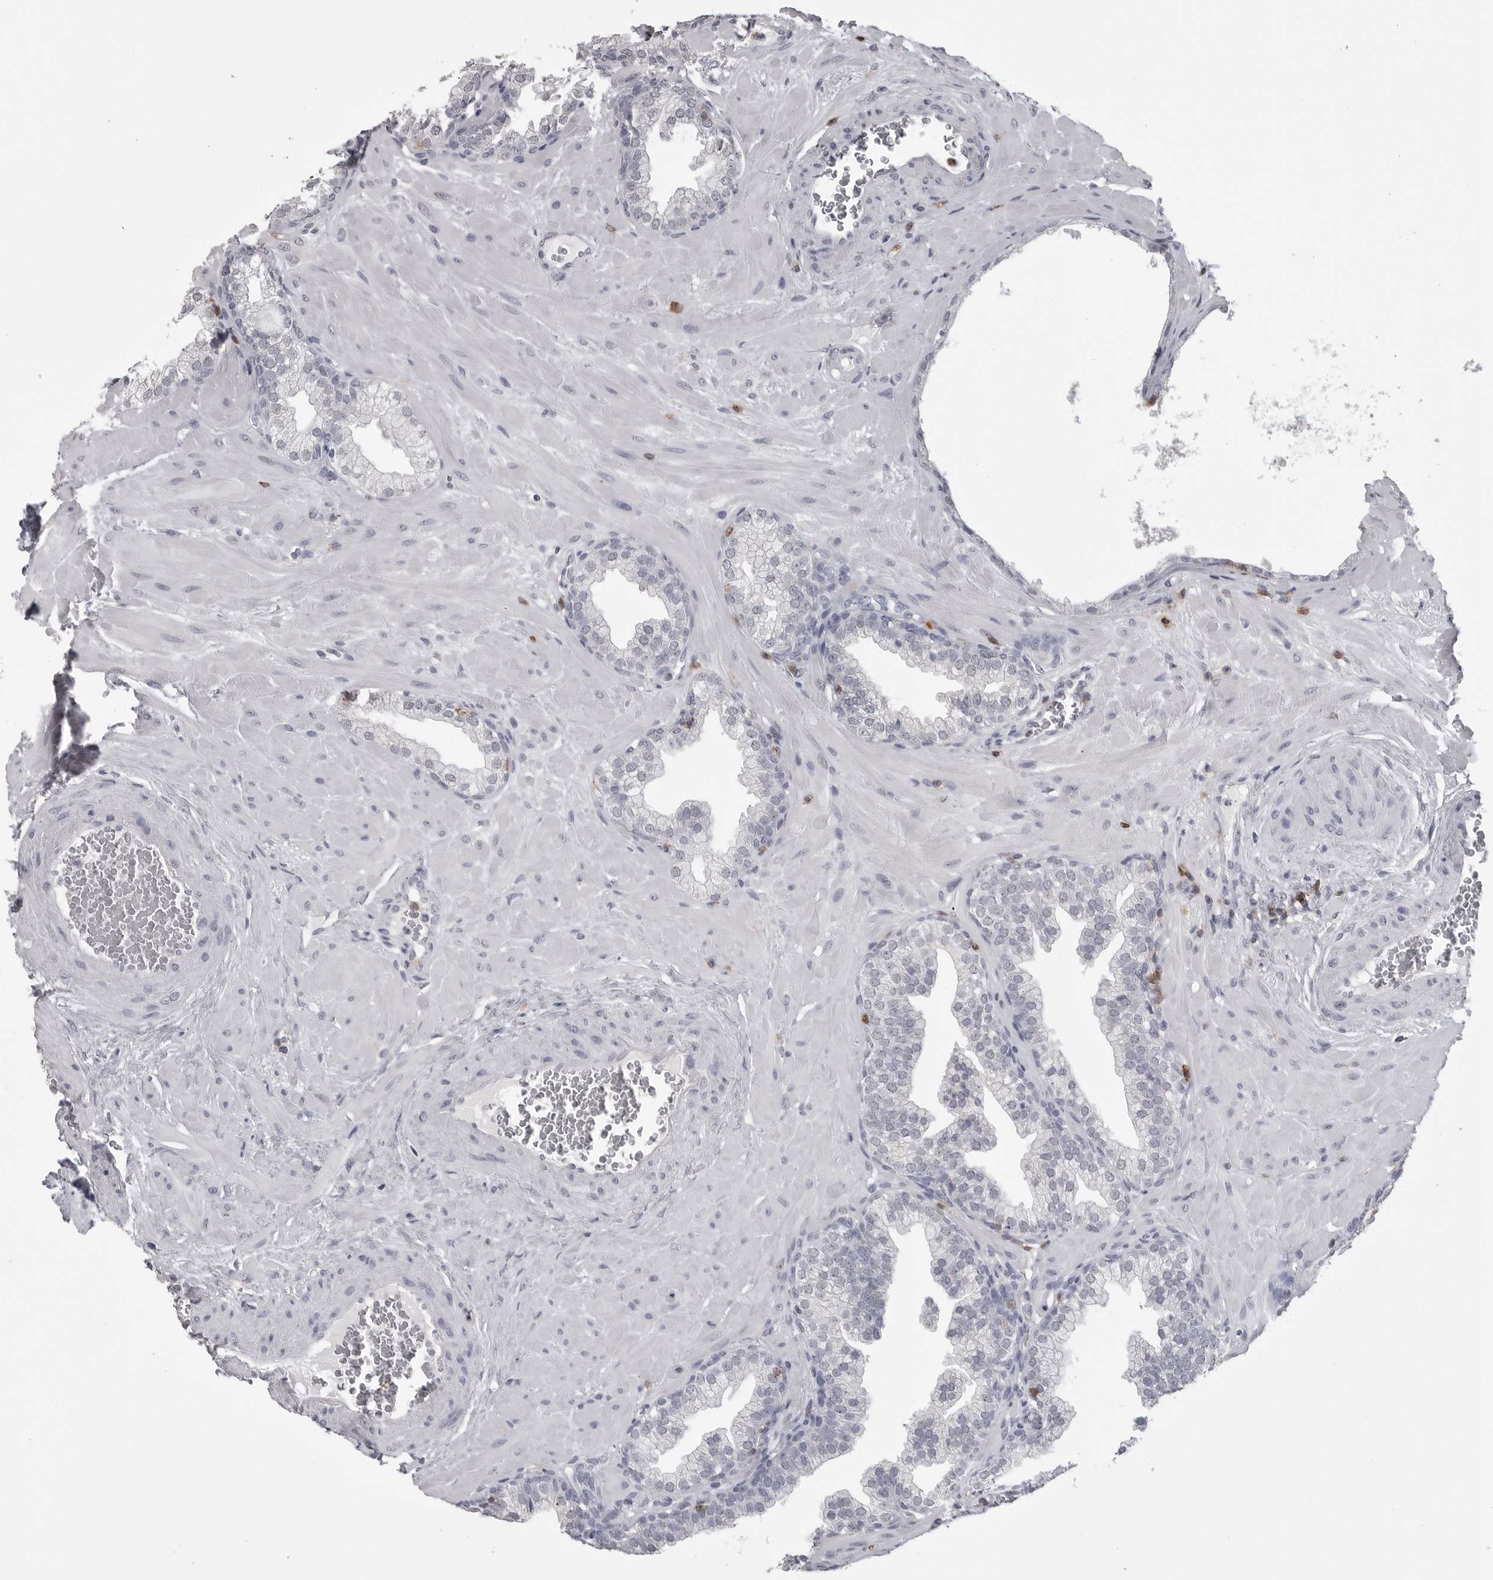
{"staining": {"intensity": "negative", "quantity": "none", "location": "none"}, "tissue": "prostate", "cell_type": "Glandular cells", "image_type": "normal", "snomed": [{"axis": "morphology", "description": "Normal tissue, NOS"}, {"axis": "morphology", "description": "Urothelial carcinoma, Low grade"}, {"axis": "topography", "description": "Urinary bladder"}, {"axis": "topography", "description": "Prostate"}], "caption": "Immunohistochemistry (IHC) histopathology image of unremarkable human prostate stained for a protein (brown), which reveals no positivity in glandular cells.", "gene": "ITGAL", "patient": {"sex": "male", "age": 60}}